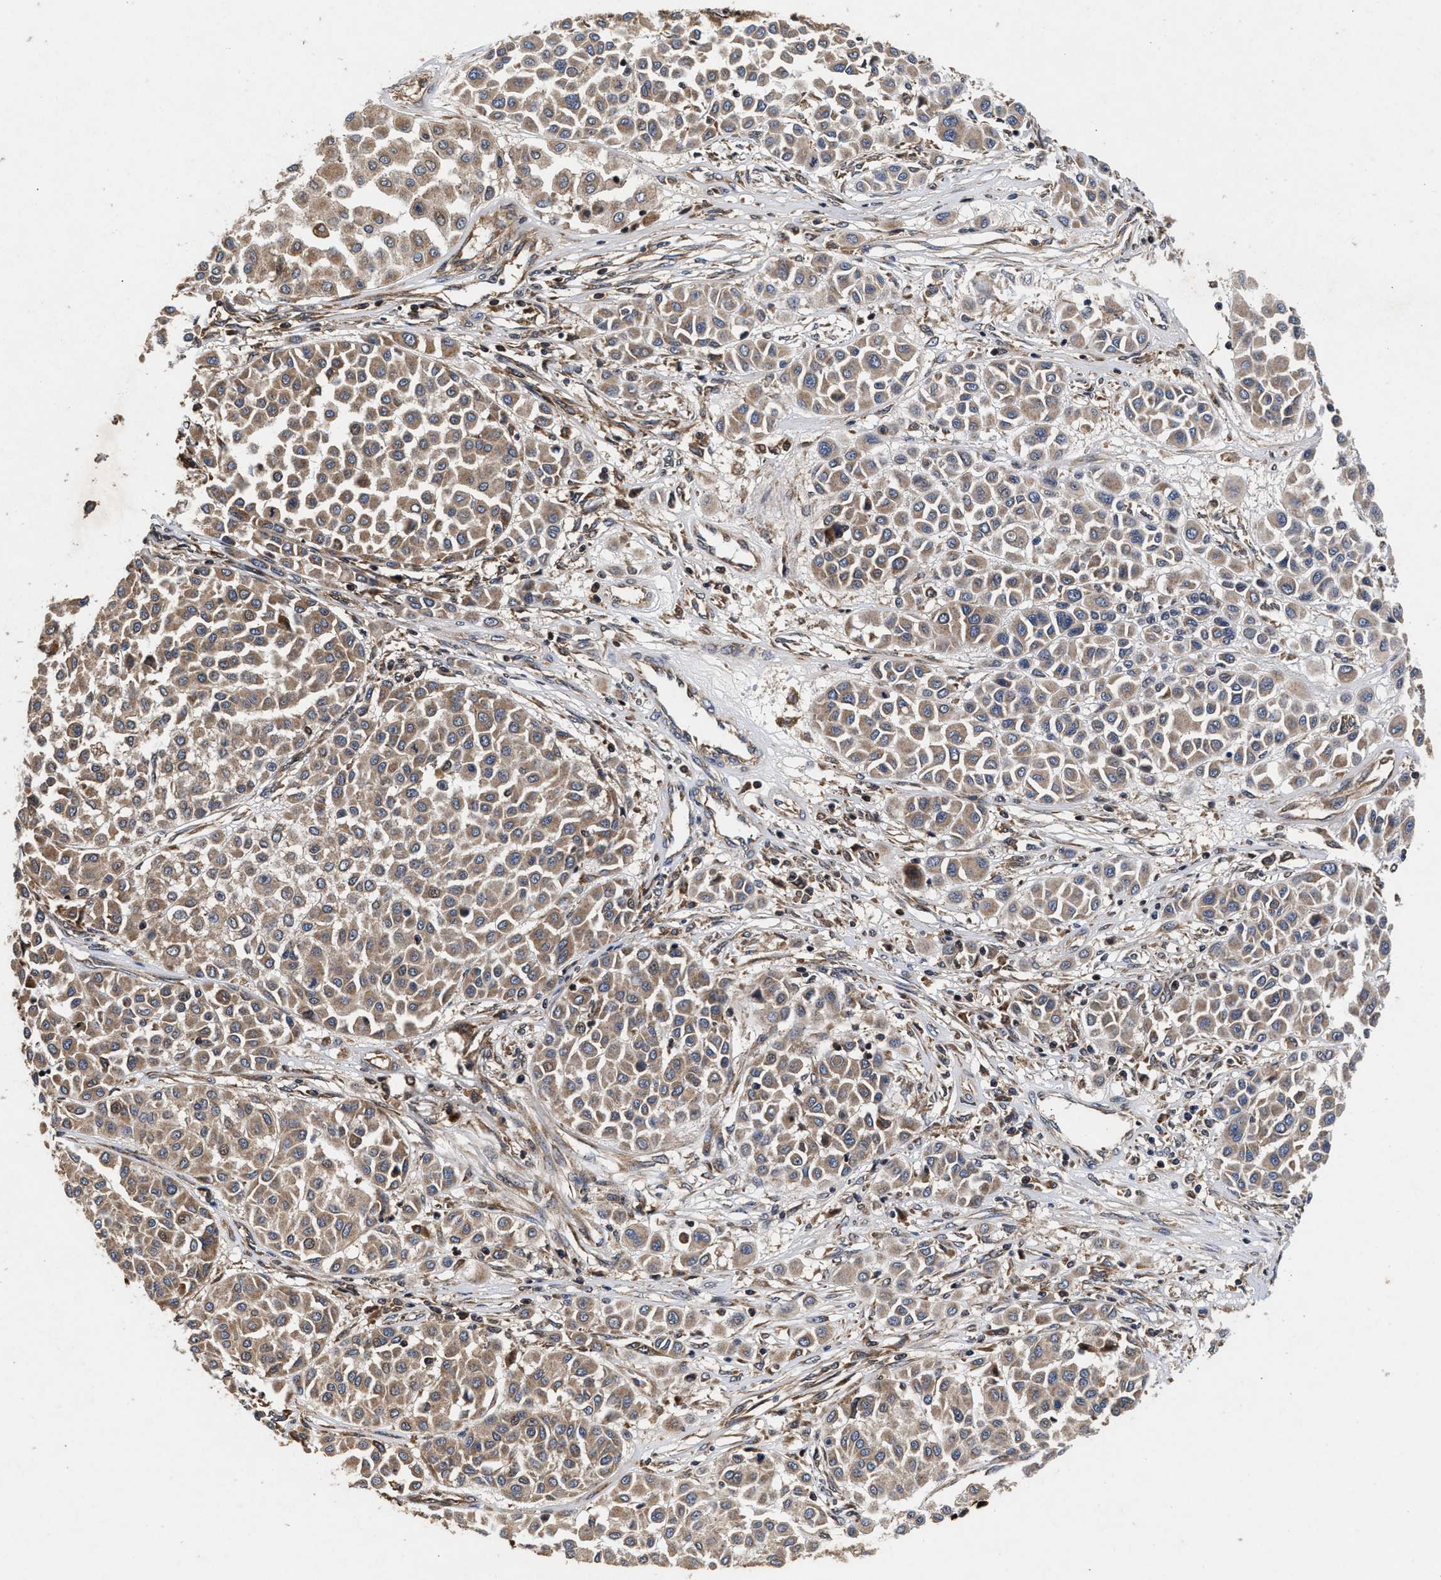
{"staining": {"intensity": "weak", "quantity": ">75%", "location": "cytoplasmic/membranous"}, "tissue": "melanoma", "cell_type": "Tumor cells", "image_type": "cancer", "snomed": [{"axis": "morphology", "description": "Malignant melanoma, Metastatic site"}, {"axis": "topography", "description": "Soft tissue"}], "caption": "Immunohistochemical staining of human malignant melanoma (metastatic site) displays low levels of weak cytoplasmic/membranous staining in approximately >75% of tumor cells. Using DAB (3,3'-diaminobenzidine) (brown) and hematoxylin (blue) stains, captured at high magnification using brightfield microscopy.", "gene": "NFKB2", "patient": {"sex": "male", "age": 41}}